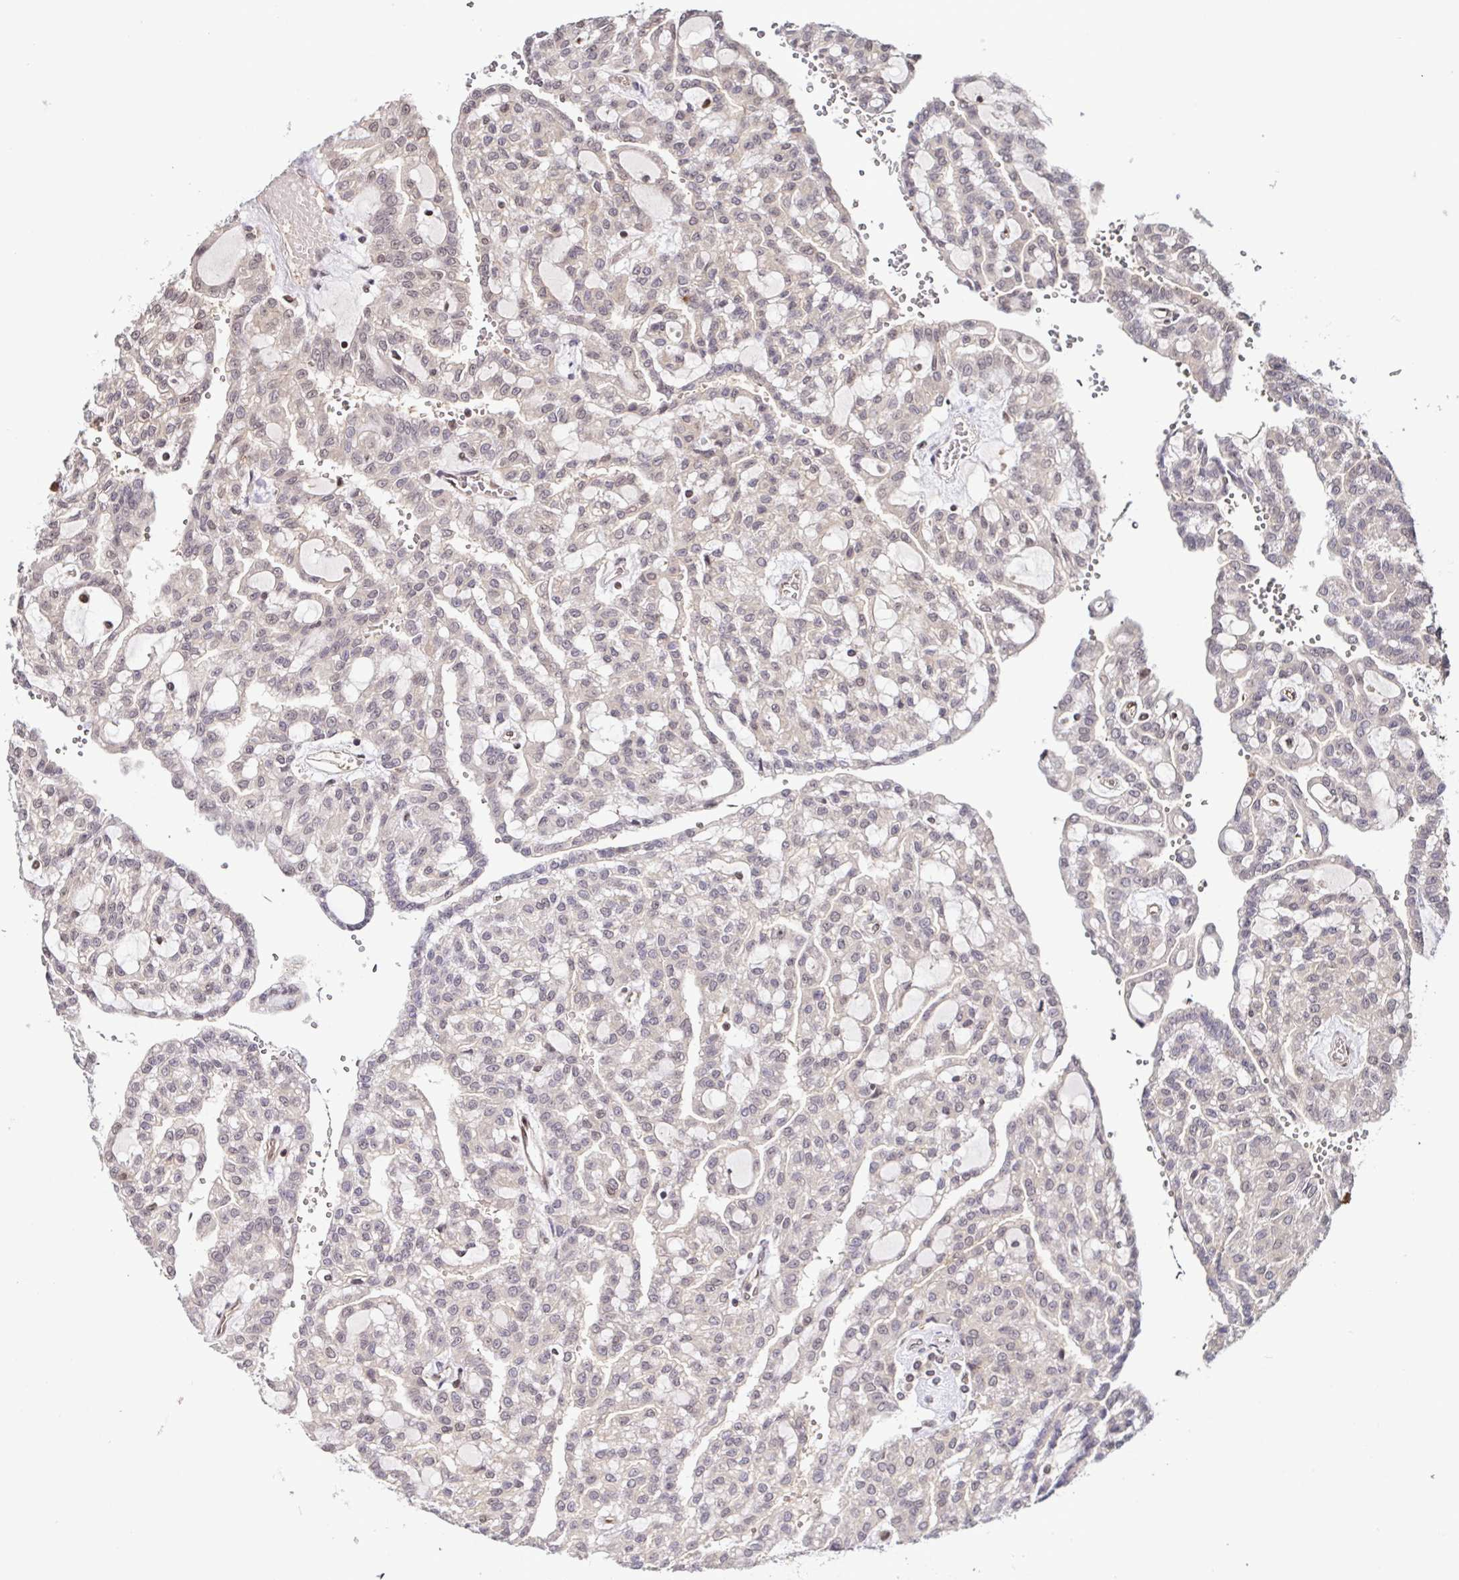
{"staining": {"intensity": "negative", "quantity": "none", "location": "none"}, "tissue": "renal cancer", "cell_type": "Tumor cells", "image_type": "cancer", "snomed": [{"axis": "morphology", "description": "Adenocarcinoma, NOS"}, {"axis": "topography", "description": "Kidney"}], "caption": "A histopathology image of renal cancer stained for a protein shows no brown staining in tumor cells. Brightfield microscopy of immunohistochemistry stained with DAB (brown) and hematoxylin (blue), captured at high magnification.", "gene": "PSMB9", "patient": {"sex": "male", "age": 63}}